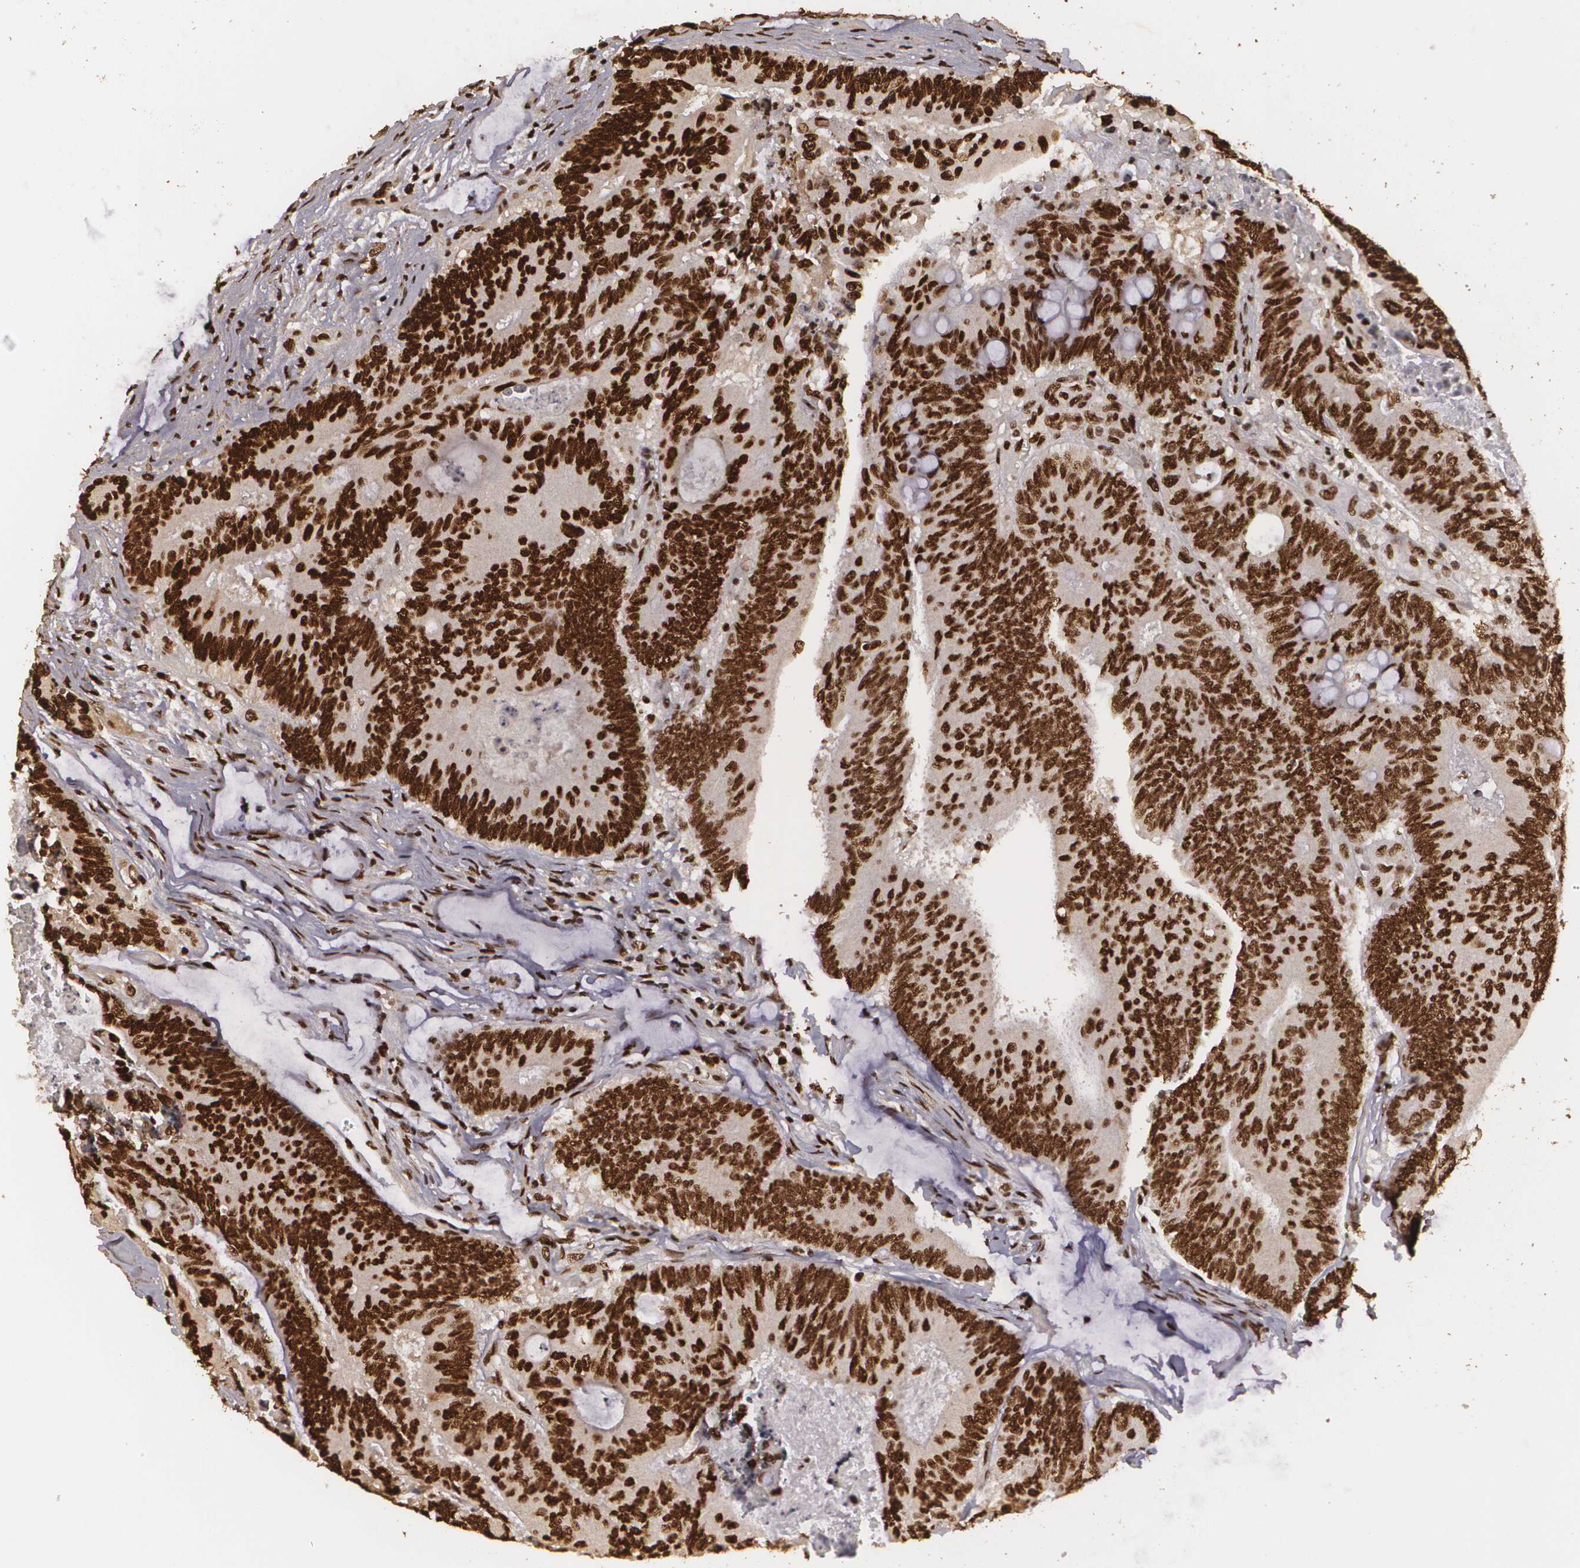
{"staining": {"intensity": "strong", "quantity": ">75%", "location": "cytoplasmic/membranous,nuclear"}, "tissue": "colorectal cancer", "cell_type": "Tumor cells", "image_type": "cancer", "snomed": [{"axis": "morphology", "description": "Adenocarcinoma, NOS"}, {"axis": "topography", "description": "Colon"}], "caption": "High-magnification brightfield microscopy of colorectal cancer stained with DAB (3,3'-diaminobenzidine) (brown) and counterstained with hematoxylin (blue). tumor cells exhibit strong cytoplasmic/membranous and nuclear expression is seen in approximately>75% of cells.", "gene": "RCOR1", "patient": {"sex": "male", "age": 65}}